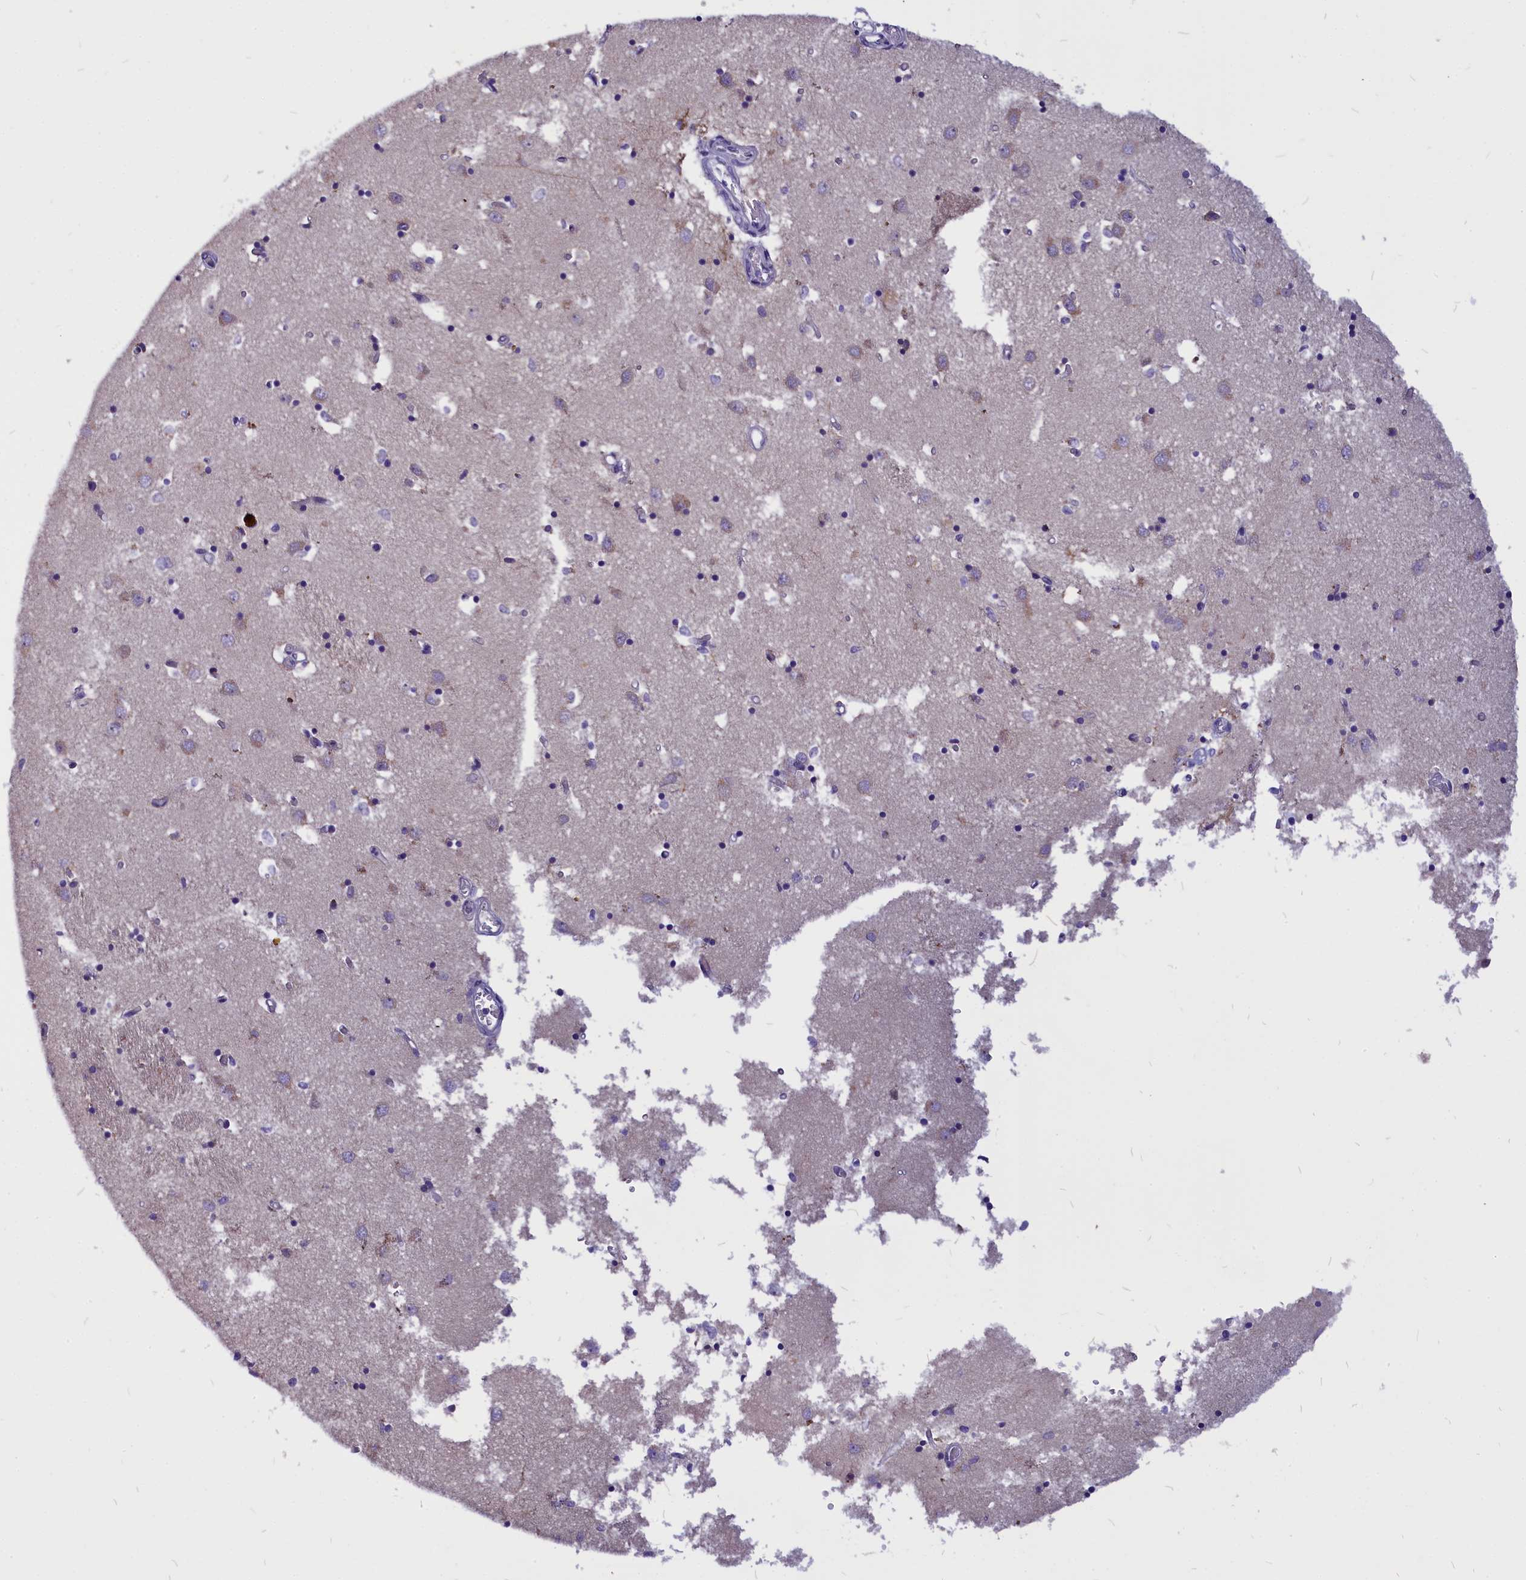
{"staining": {"intensity": "weak", "quantity": "<25%", "location": "cytoplasmic/membranous"}, "tissue": "caudate", "cell_type": "Glial cells", "image_type": "normal", "snomed": [{"axis": "morphology", "description": "Normal tissue, NOS"}, {"axis": "topography", "description": "Lateral ventricle wall"}], "caption": "High power microscopy photomicrograph of an IHC histopathology image of normal caudate, revealing no significant expression in glial cells. (DAB (3,3'-diaminobenzidine) immunohistochemistry with hematoxylin counter stain).", "gene": "CEP170", "patient": {"sex": "male", "age": 70}}